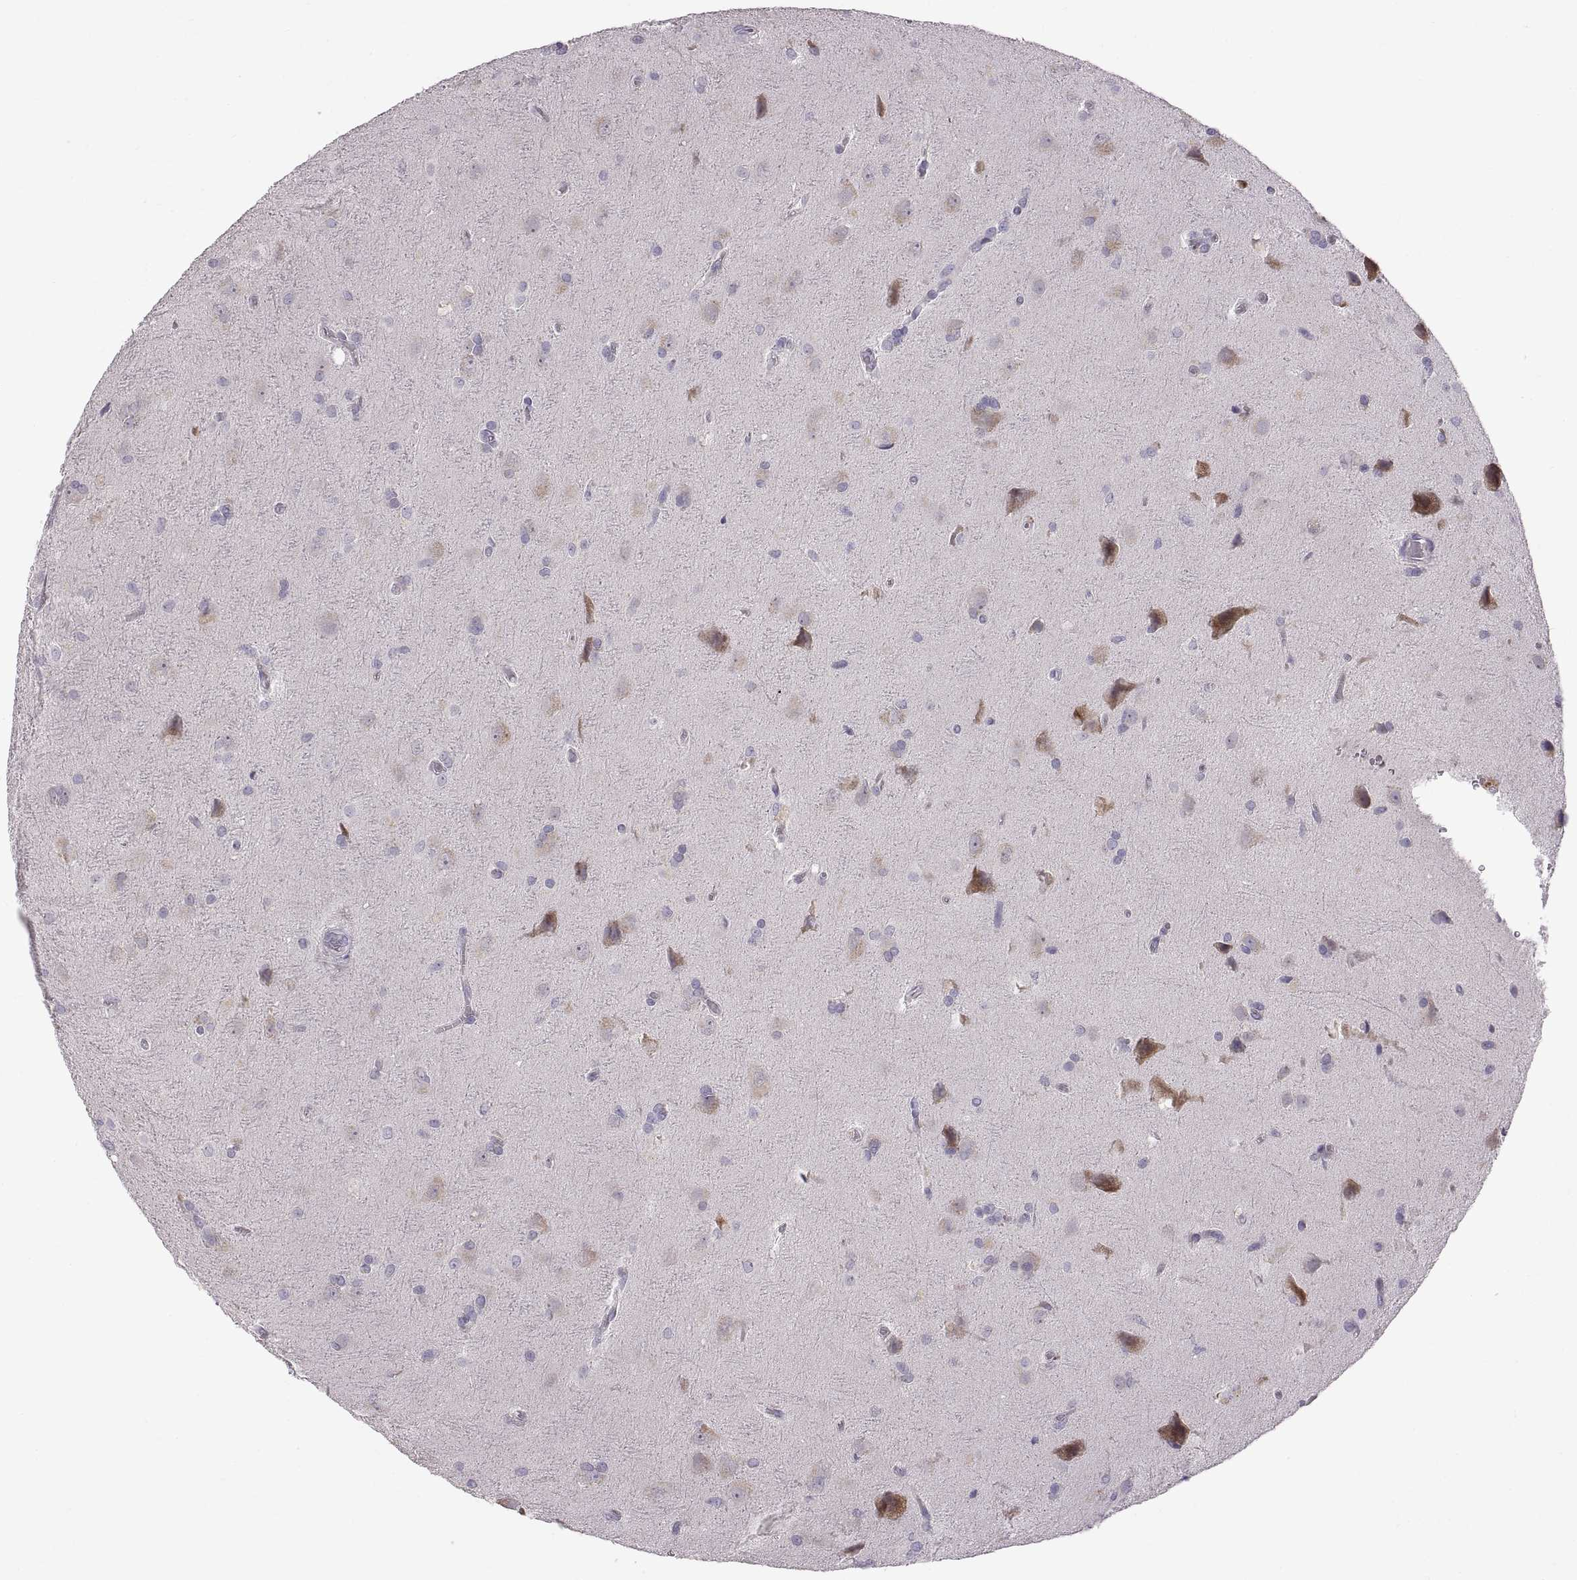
{"staining": {"intensity": "negative", "quantity": "none", "location": "none"}, "tissue": "glioma", "cell_type": "Tumor cells", "image_type": "cancer", "snomed": [{"axis": "morphology", "description": "Glioma, malignant, Low grade"}, {"axis": "topography", "description": "Brain"}], "caption": "Protein analysis of glioma reveals no significant positivity in tumor cells.", "gene": "WFDC8", "patient": {"sex": "male", "age": 58}}